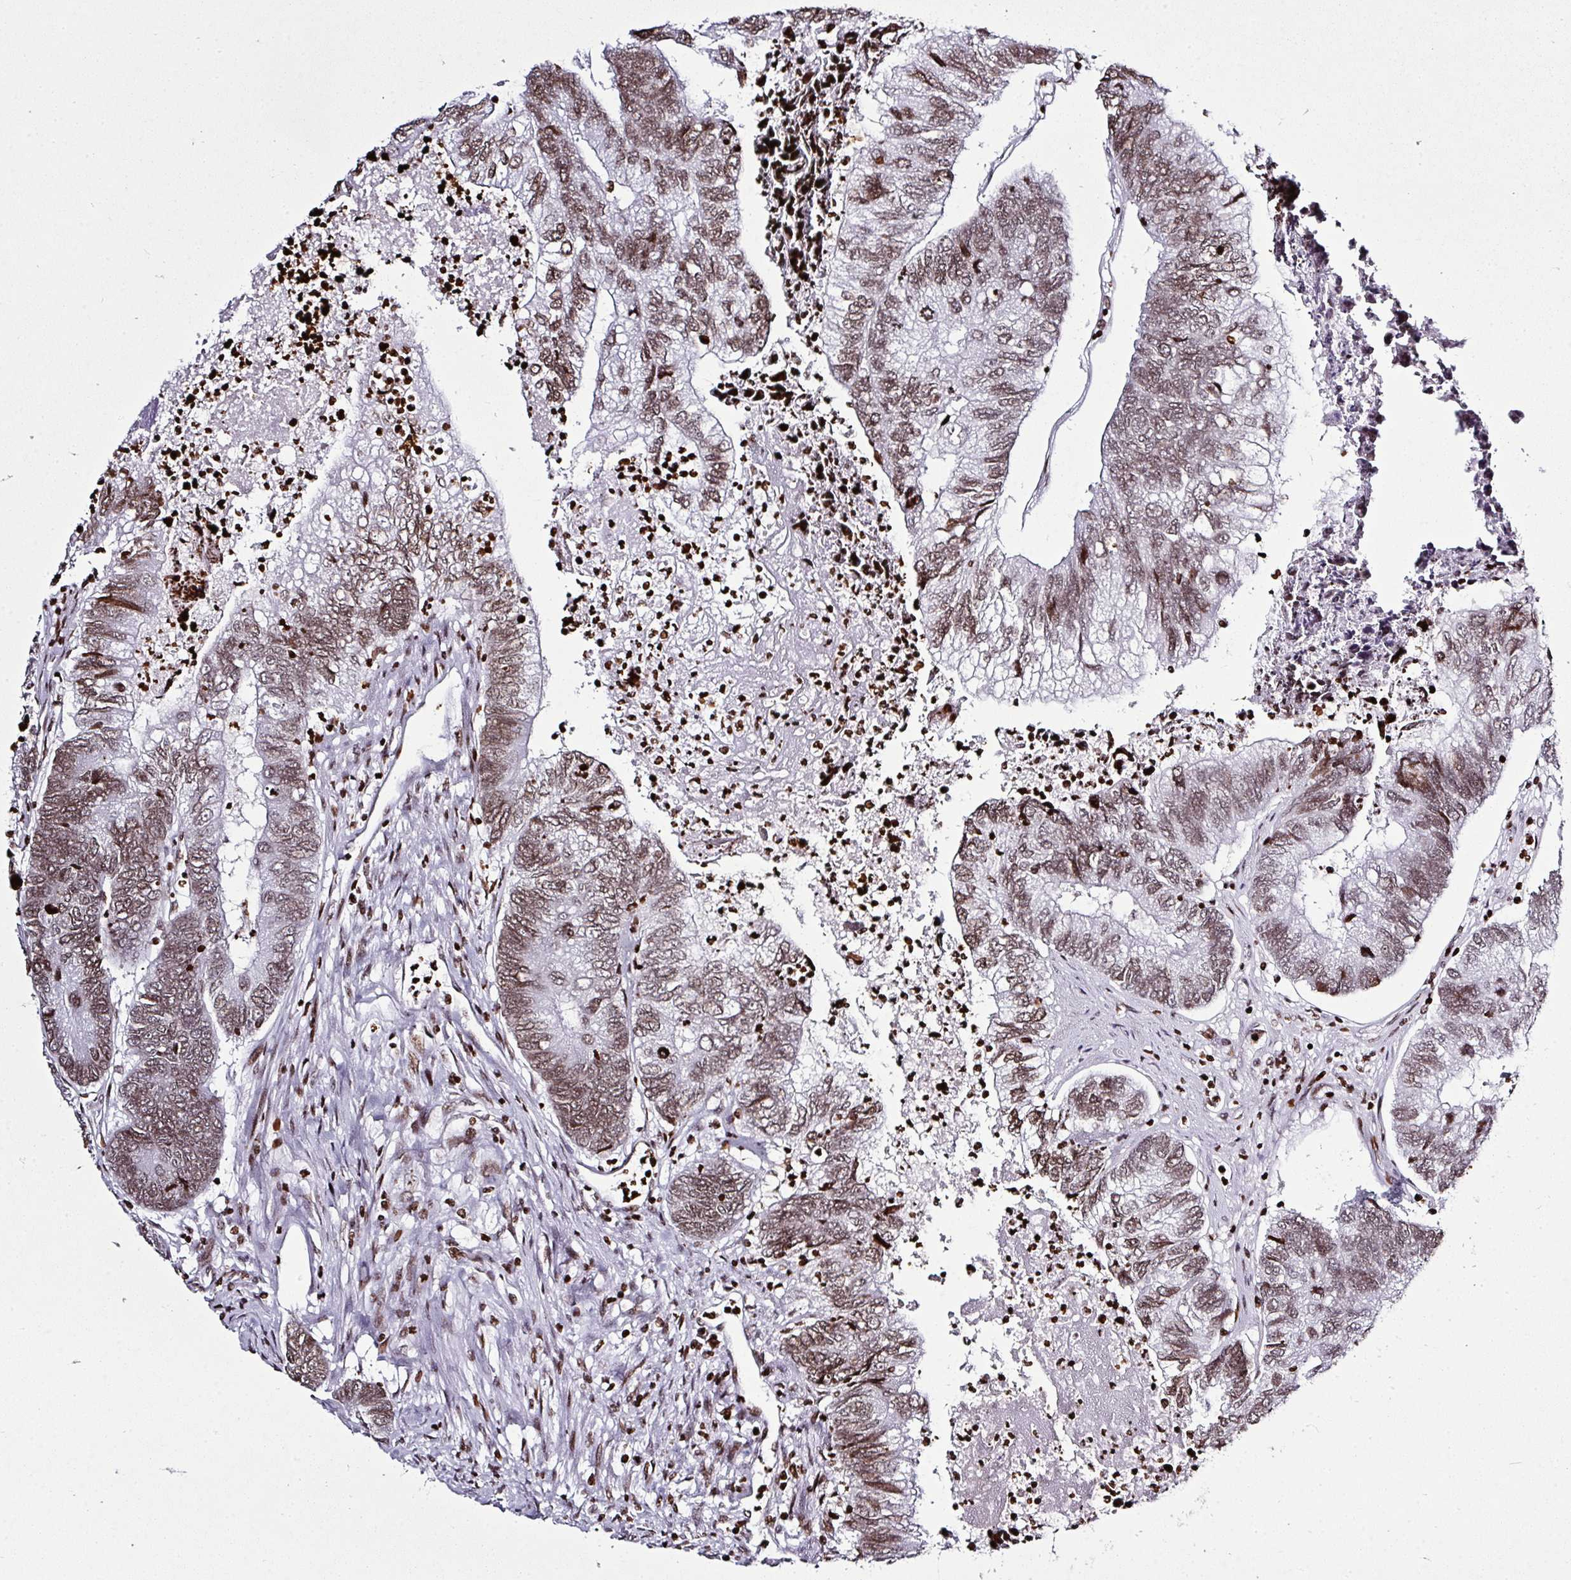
{"staining": {"intensity": "moderate", "quantity": ">75%", "location": "nuclear"}, "tissue": "colorectal cancer", "cell_type": "Tumor cells", "image_type": "cancer", "snomed": [{"axis": "morphology", "description": "Adenocarcinoma, NOS"}, {"axis": "topography", "description": "Colon"}], "caption": "Brown immunohistochemical staining in colorectal cancer demonstrates moderate nuclear expression in approximately >75% of tumor cells.", "gene": "RASL11A", "patient": {"sex": "female", "age": 67}}